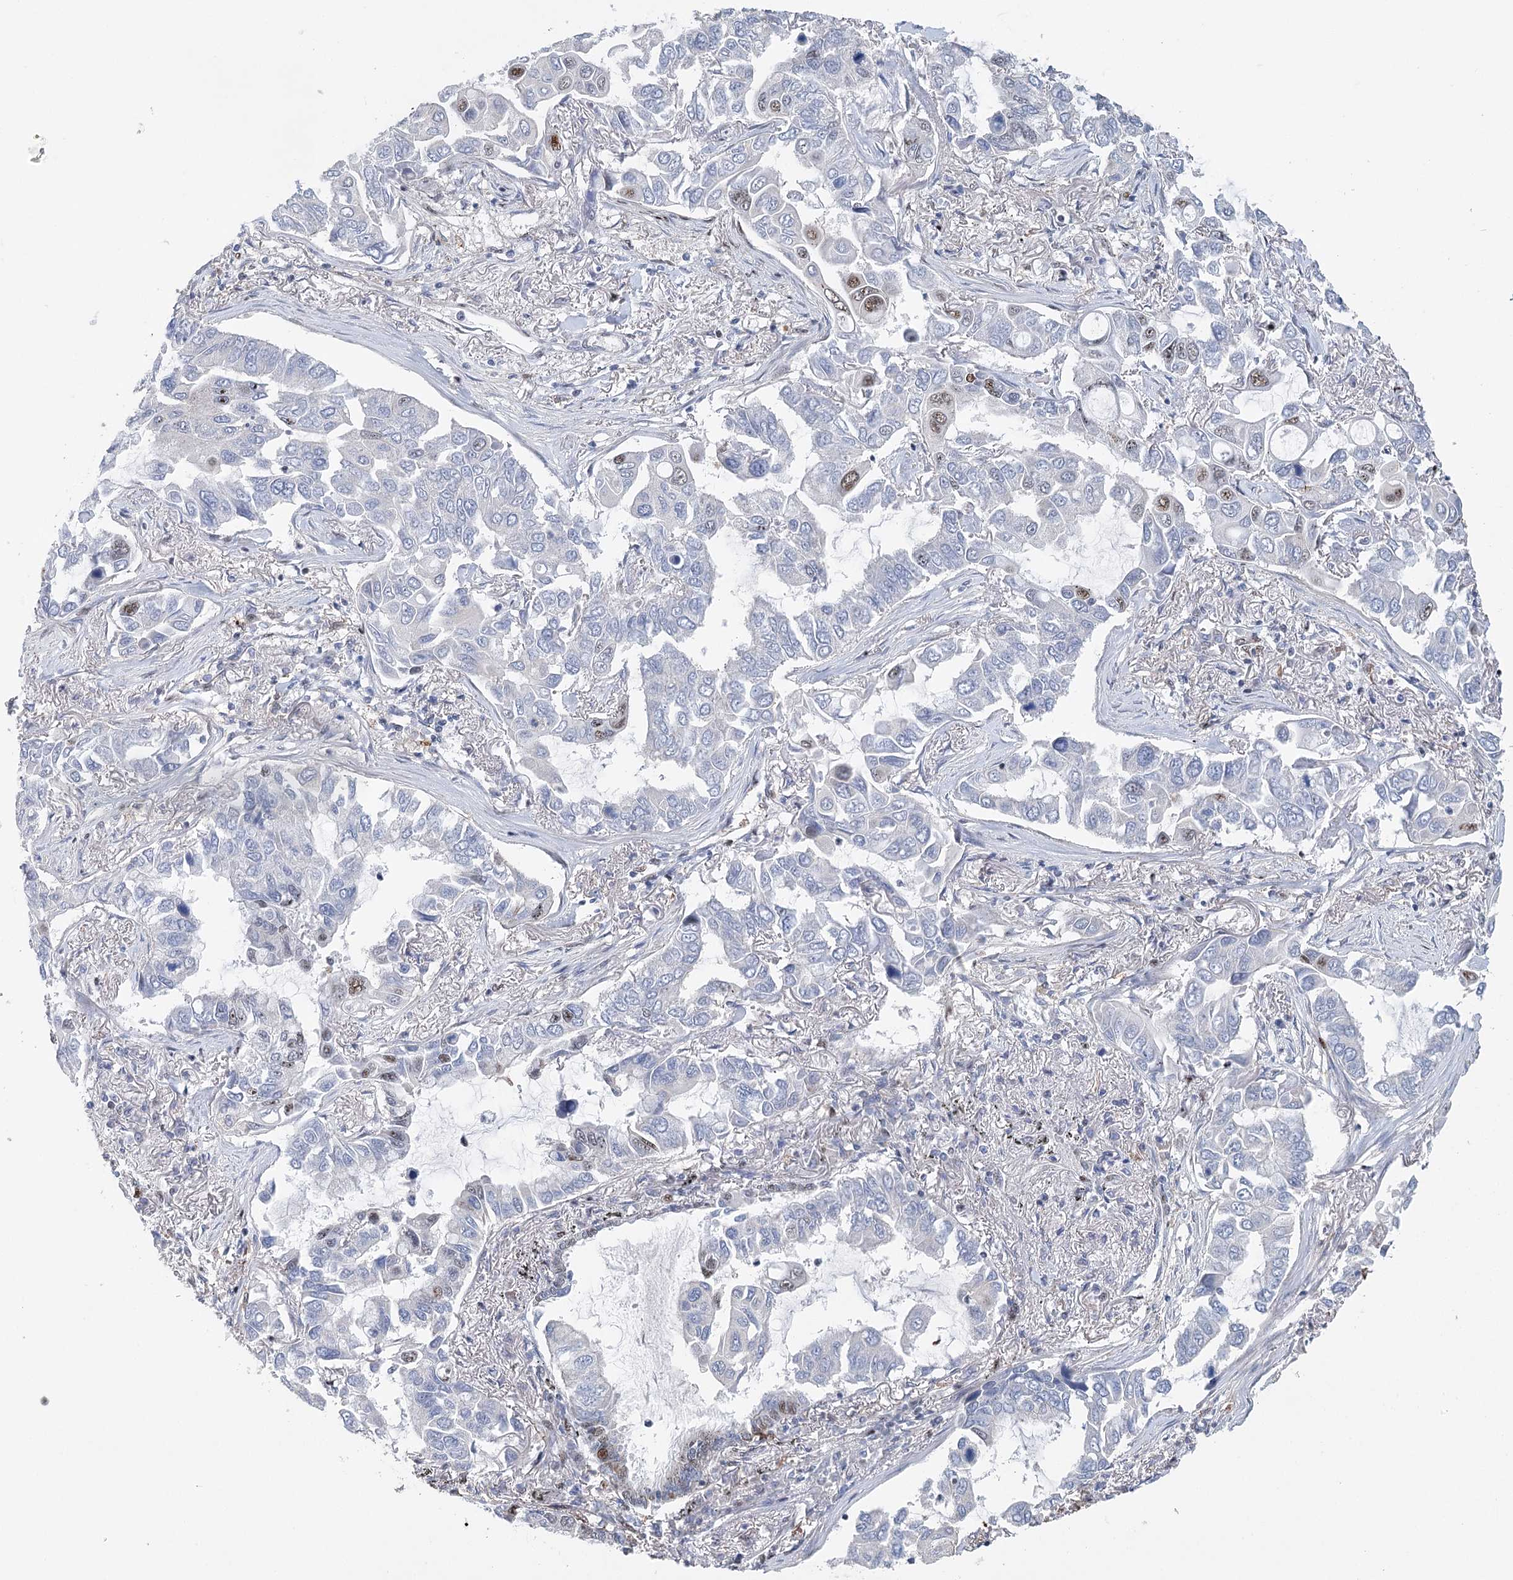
{"staining": {"intensity": "moderate", "quantity": "<25%", "location": "nuclear"}, "tissue": "lung cancer", "cell_type": "Tumor cells", "image_type": "cancer", "snomed": [{"axis": "morphology", "description": "Adenocarcinoma, NOS"}, {"axis": "topography", "description": "Lung"}], "caption": "Immunohistochemistry micrograph of neoplastic tissue: human lung cancer stained using IHC exhibits low levels of moderate protein expression localized specifically in the nuclear of tumor cells, appearing as a nuclear brown color.", "gene": "CAMTA1", "patient": {"sex": "male", "age": 64}}